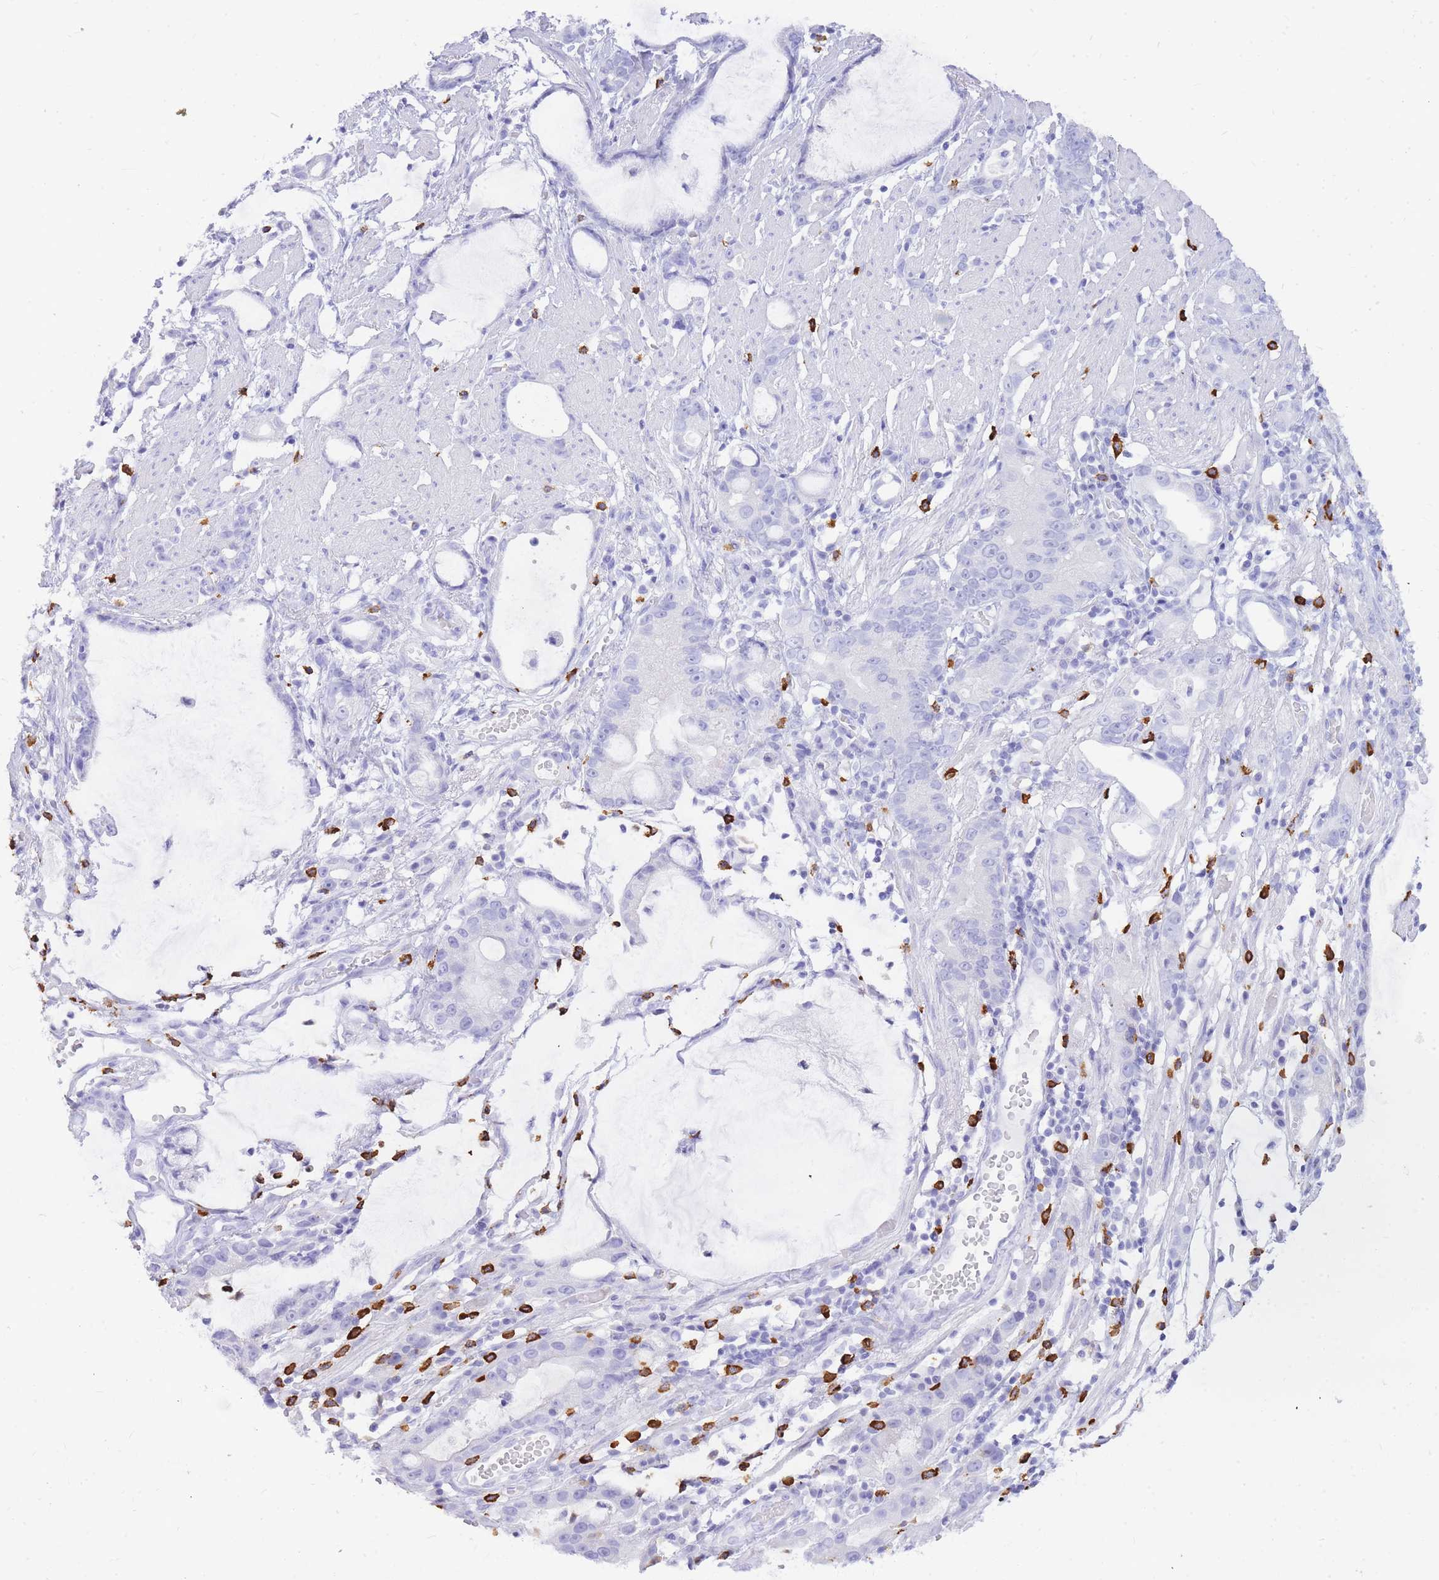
{"staining": {"intensity": "negative", "quantity": "none", "location": "none"}, "tissue": "stomach cancer", "cell_type": "Tumor cells", "image_type": "cancer", "snomed": [{"axis": "morphology", "description": "Adenocarcinoma, NOS"}, {"axis": "topography", "description": "Stomach"}], "caption": "High power microscopy histopathology image of an IHC photomicrograph of stomach cancer, revealing no significant staining in tumor cells.", "gene": "HERC1", "patient": {"sex": "male", "age": 55}}